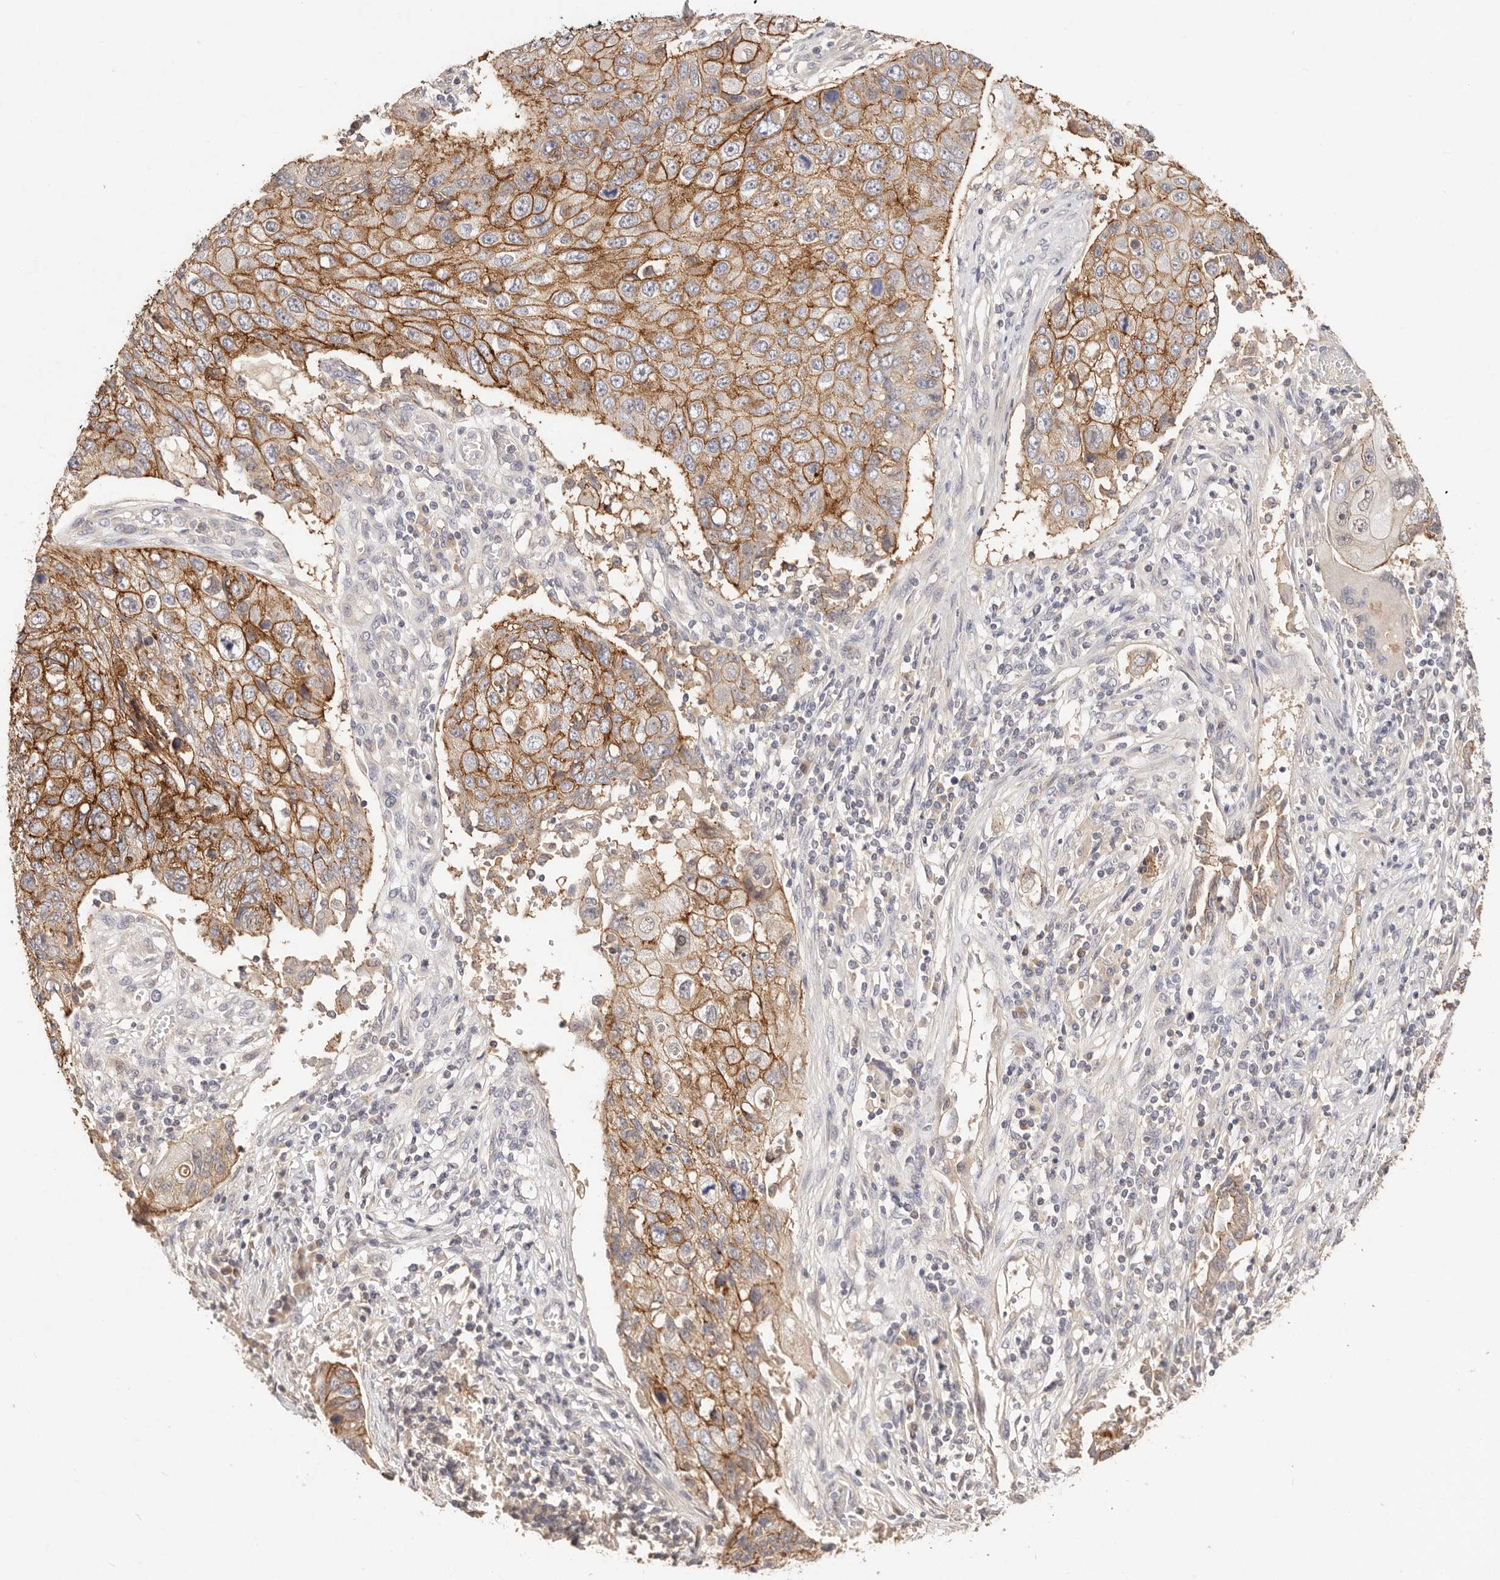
{"staining": {"intensity": "moderate", "quantity": ">75%", "location": "cytoplasmic/membranous"}, "tissue": "lung cancer", "cell_type": "Tumor cells", "image_type": "cancer", "snomed": [{"axis": "morphology", "description": "Squamous cell carcinoma, NOS"}, {"axis": "topography", "description": "Lung"}], "caption": "DAB (3,3'-diaminobenzidine) immunohistochemical staining of lung cancer (squamous cell carcinoma) demonstrates moderate cytoplasmic/membranous protein staining in approximately >75% of tumor cells.", "gene": "CXADR", "patient": {"sex": "male", "age": 61}}